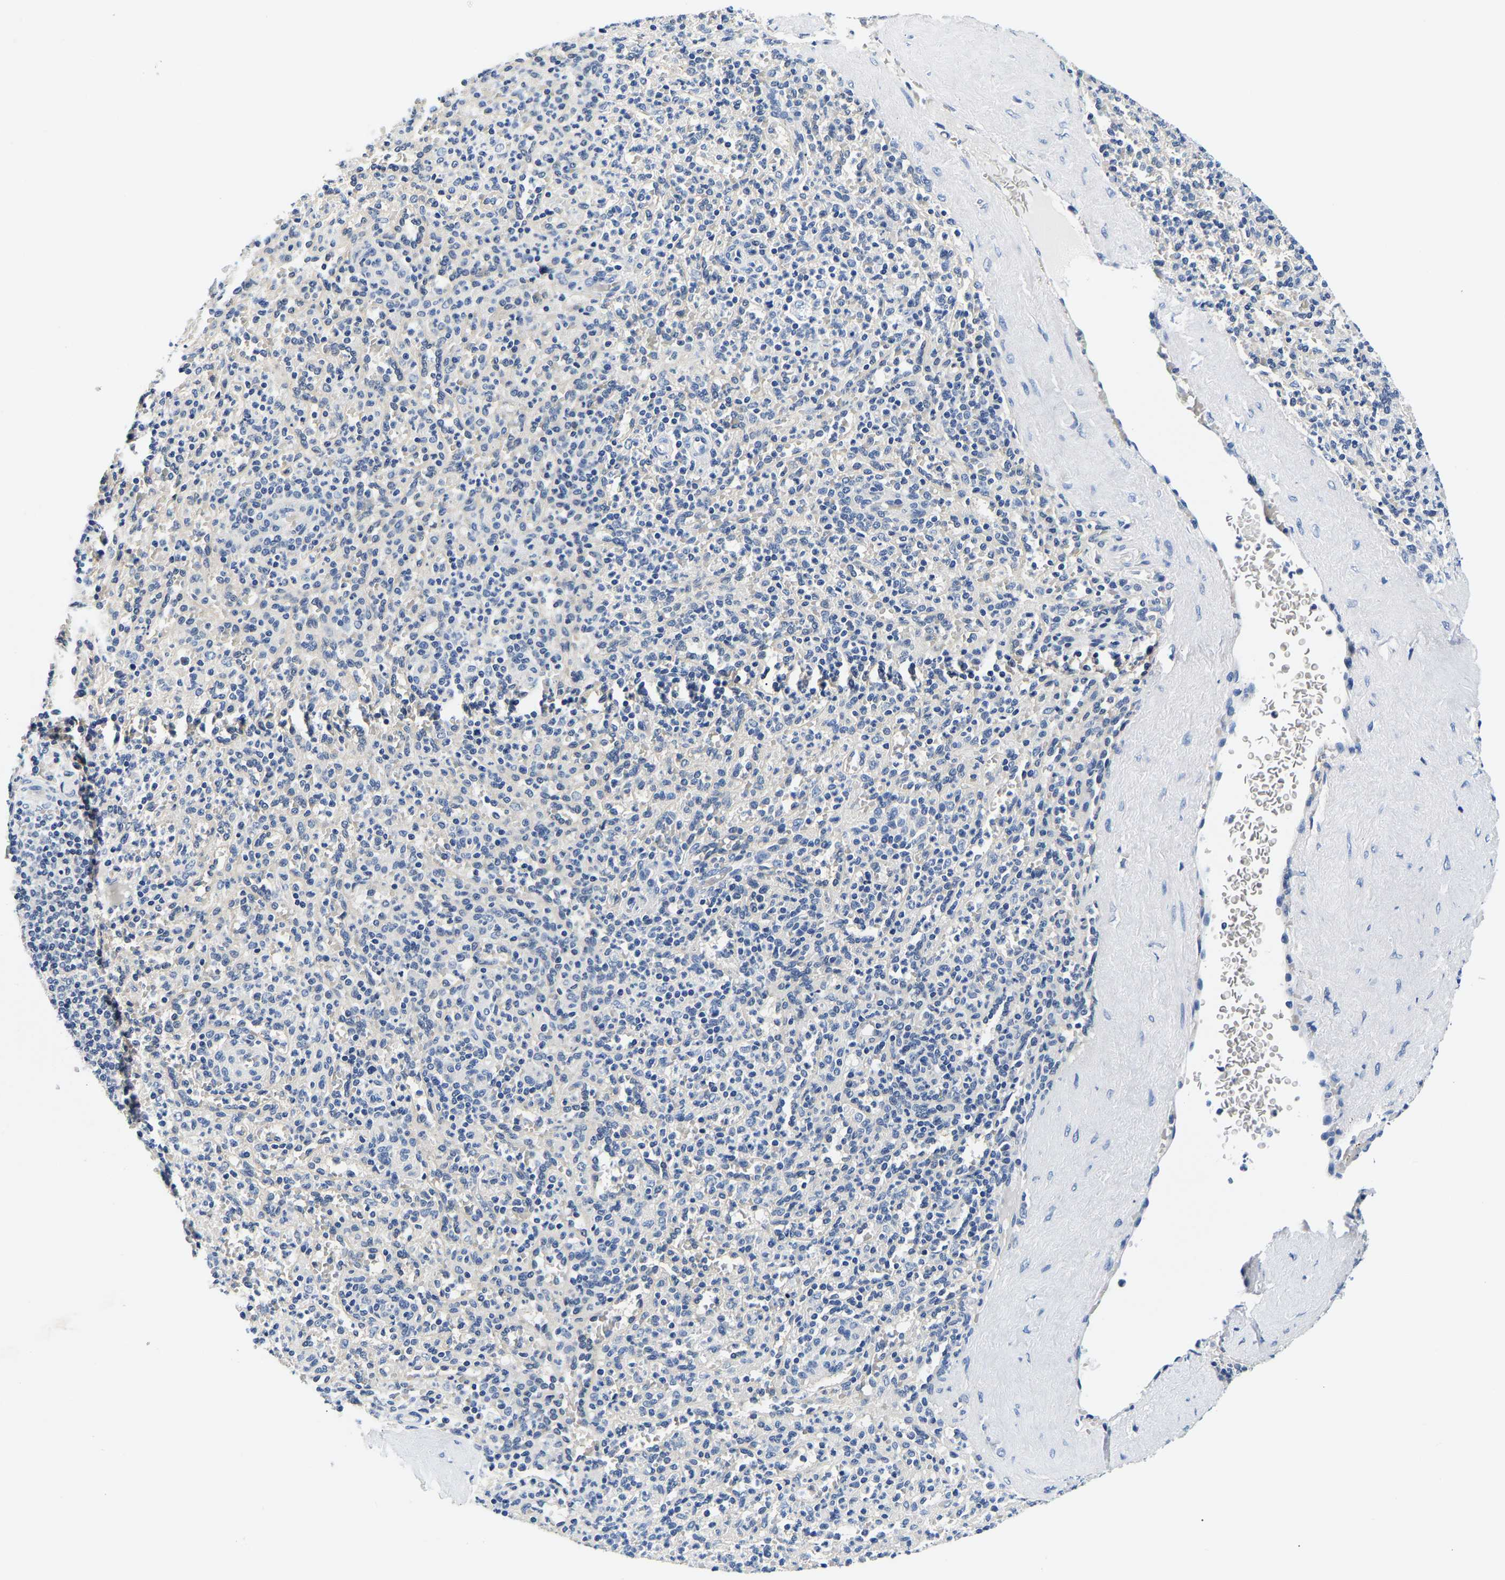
{"staining": {"intensity": "weak", "quantity": "<25%", "location": "cytoplasmic/membranous"}, "tissue": "spleen", "cell_type": "Cells in red pulp", "image_type": "normal", "snomed": [{"axis": "morphology", "description": "Normal tissue, NOS"}, {"axis": "topography", "description": "Spleen"}], "caption": "High power microscopy photomicrograph of an immunohistochemistry (IHC) image of benign spleen, revealing no significant staining in cells in red pulp. (DAB (3,3'-diaminobenzidine) immunohistochemistry (IHC), high magnification).", "gene": "UCHL3", "patient": {"sex": "male", "age": 36}}